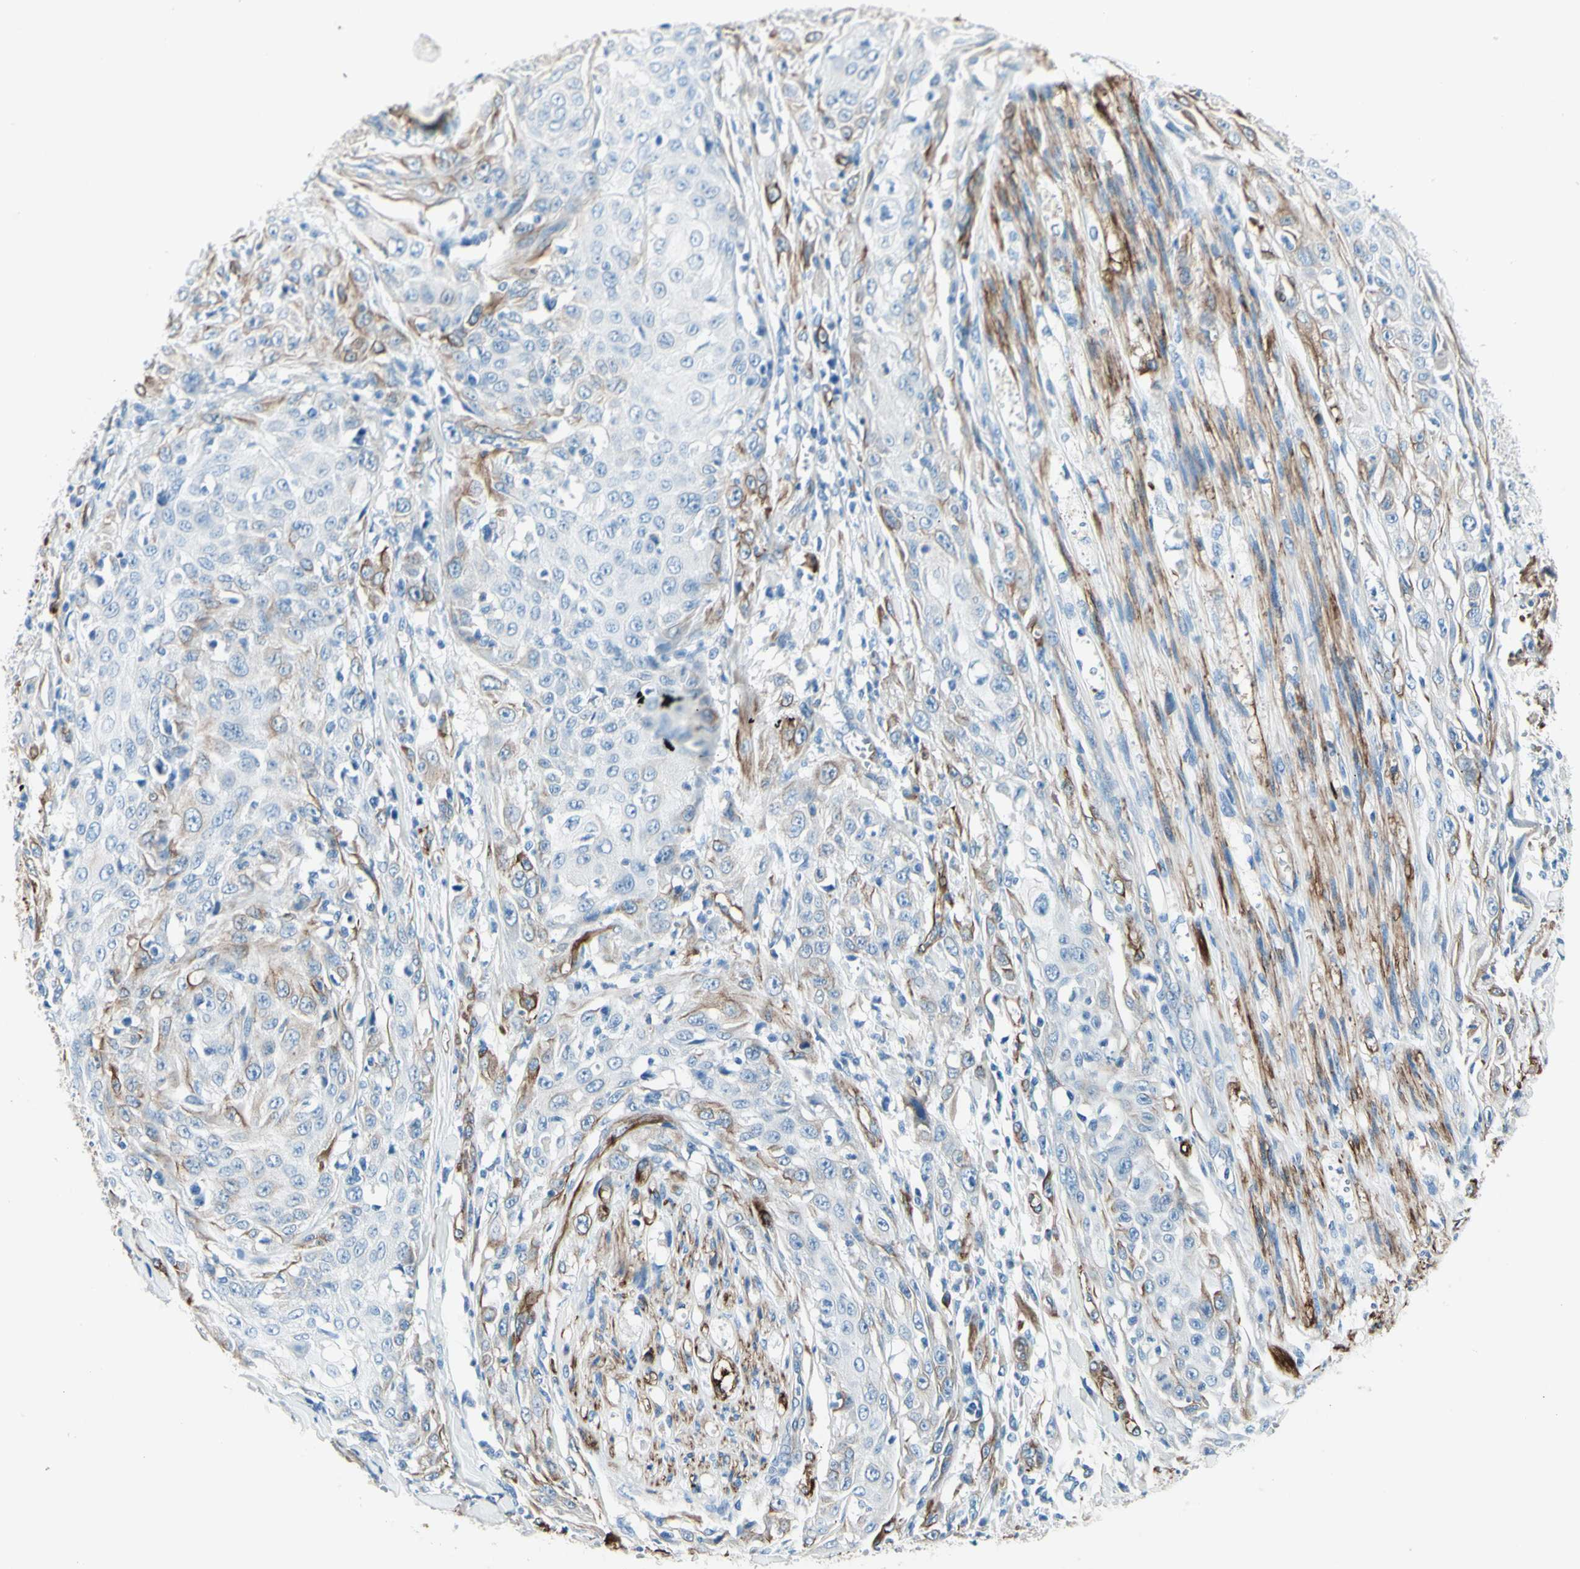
{"staining": {"intensity": "negative", "quantity": "none", "location": "none"}, "tissue": "skin cancer", "cell_type": "Tumor cells", "image_type": "cancer", "snomed": [{"axis": "morphology", "description": "Squamous cell carcinoma, NOS"}, {"axis": "morphology", "description": "Squamous cell carcinoma, metastatic, NOS"}, {"axis": "topography", "description": "Skin"}, {"axis": "topography", "description": "Lymph node"}], "caption": "The immunohistochemistry (IHC) micrograph has no significant staining in tumor cells of squamous cell carcinoma (skin) tissue.", "gene": "PTH2R", "patient": {"sex": "male", "age": 75}}